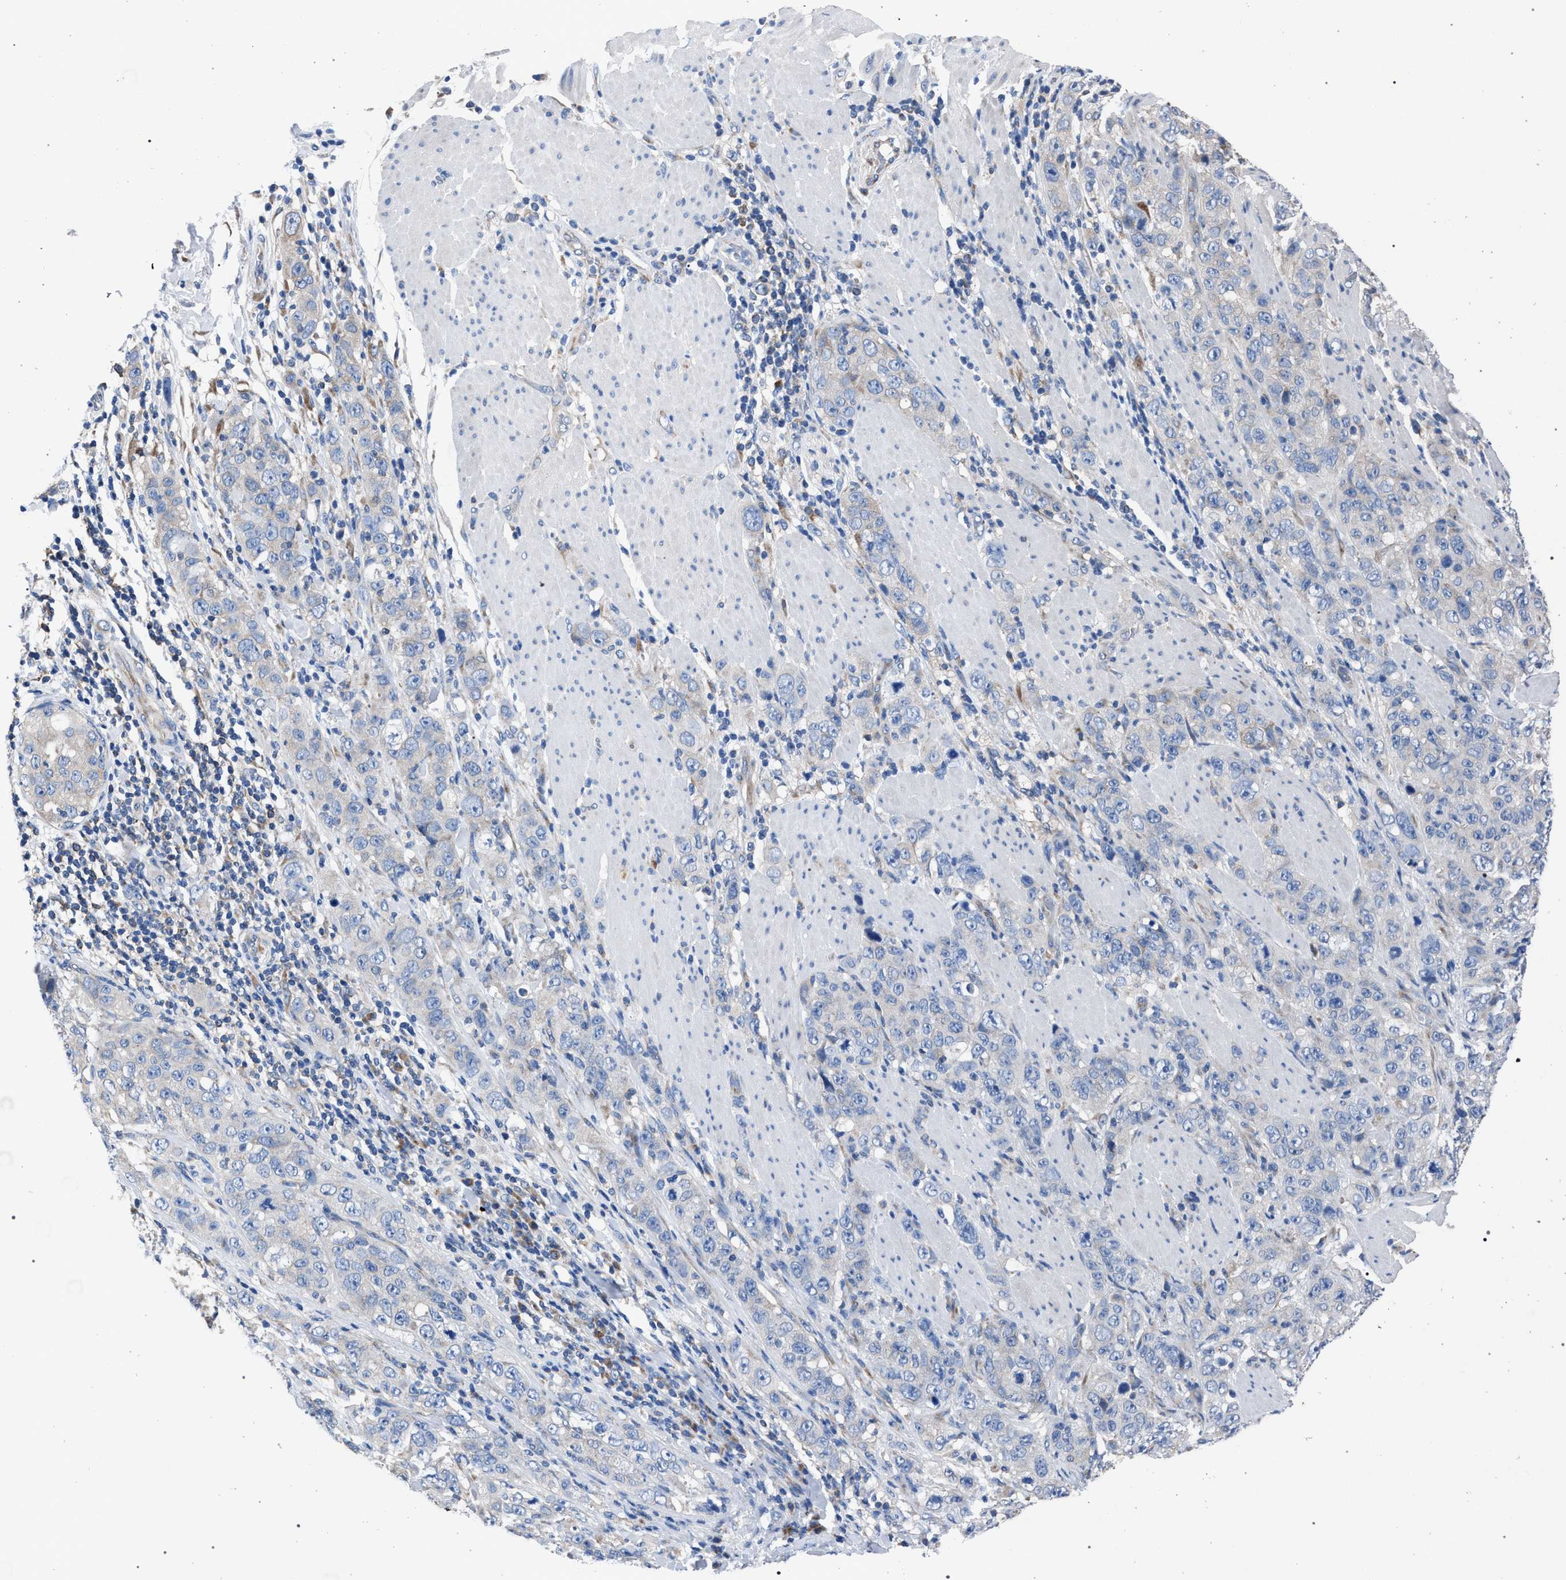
{"staining": {"intensity": "negative", "quantity": "none", "location": "none"}, "tissue": "stomach cancer", "cell_type": "Tumor cells", "image_type": "cancer", "snomed": [{"axis": "morphology", "description": "Adenocarcinoma, NOS"}, {"axis": "topography", "description": "Stomach"}], "caption": "A histopathology image of human adenocarcinoma (stomach) is negative for staining in tumor cells.", "gene": "CRYZ", "patient": {"sex": "male", "age": 48}}